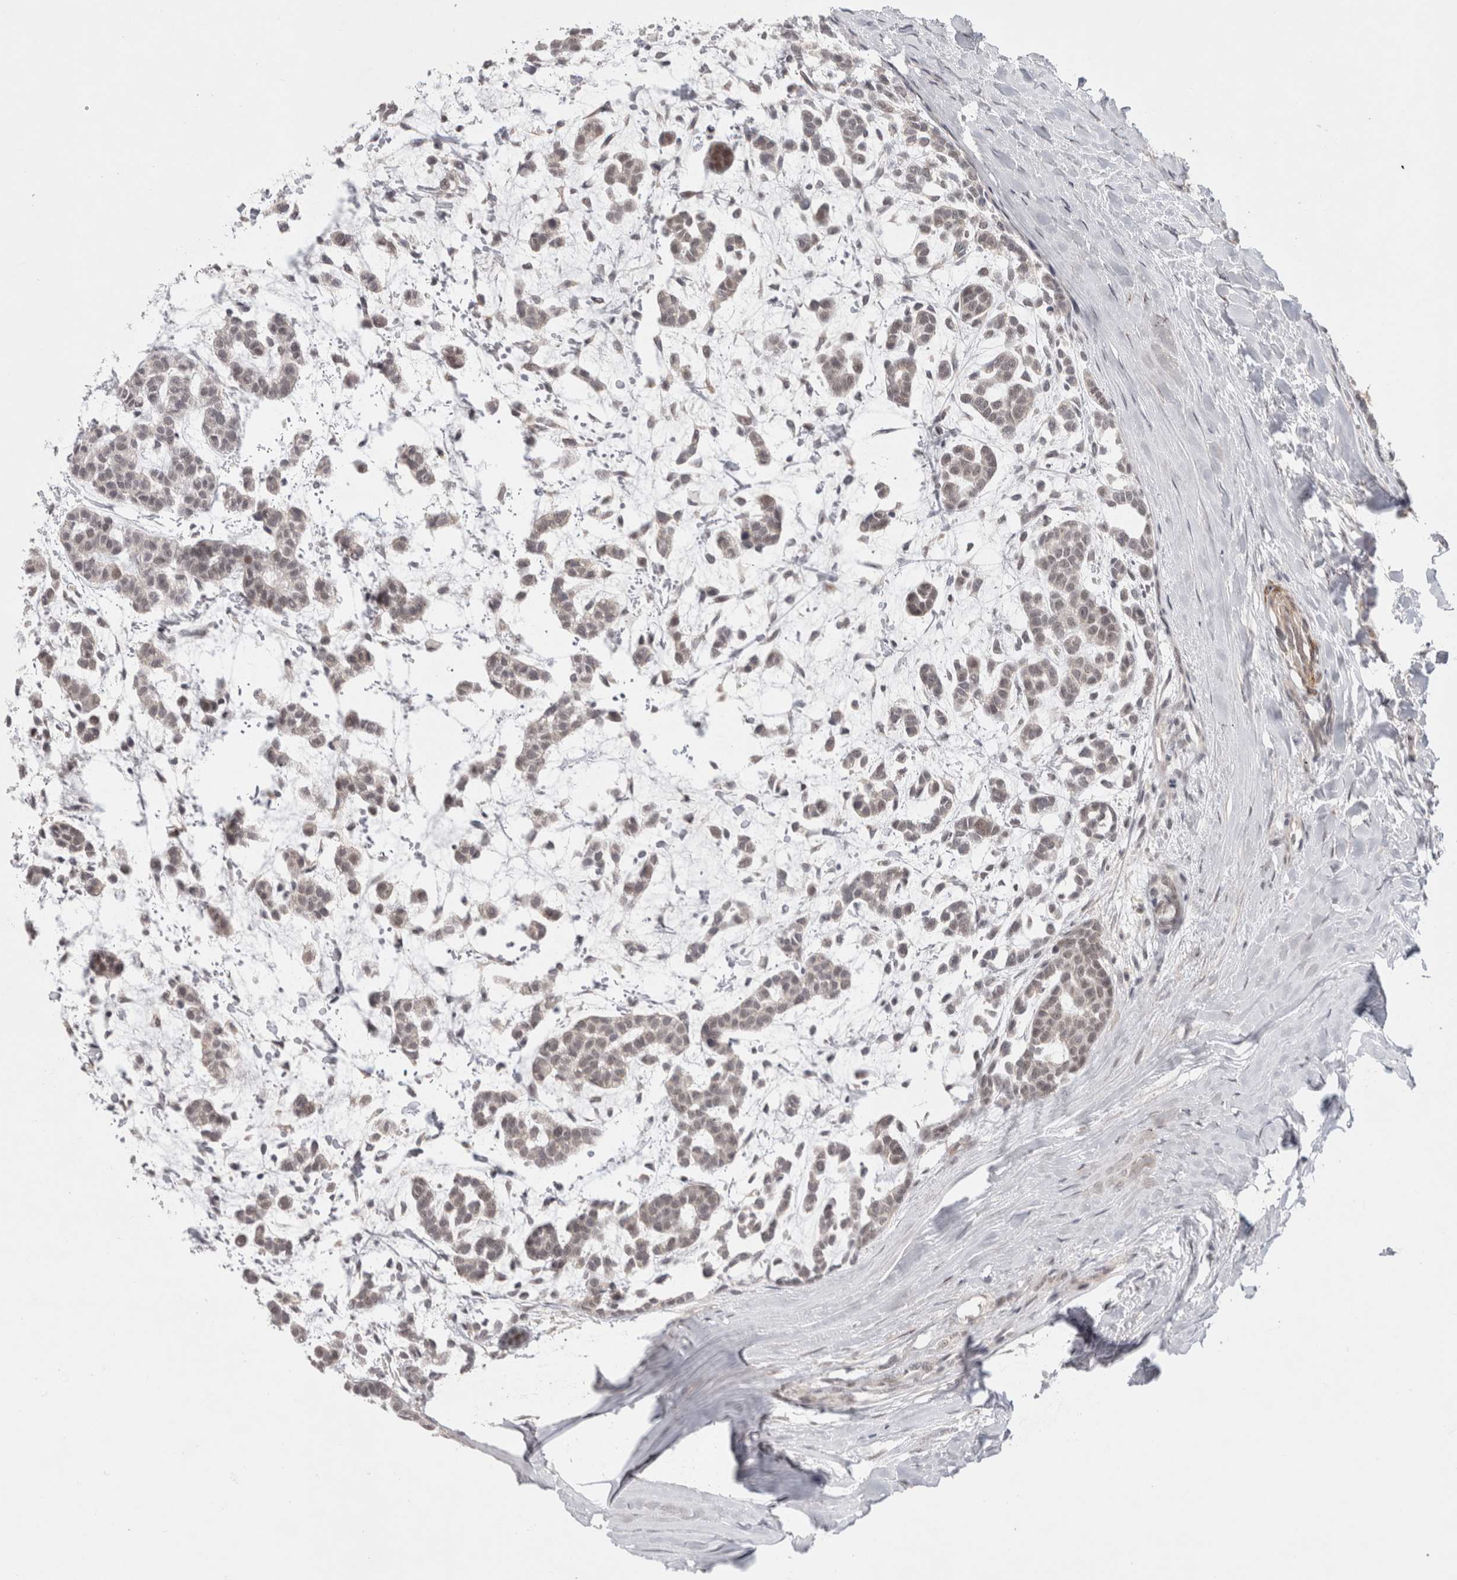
{"staining": {"intensity": "negative", "quantity": "none", "location": "none"}, "tissue": "head and neck cancer", "cell_type": "Tumor cells", "image_type": "cancer", "snomed": [{"axis": "morphology", "description": "Adenocarcinoma, NOS"}, {"axis": "morphology", "description": "Adenoma, NOS"}, {"axis": "topography", "description": "Head-Neck"}], "caption": "IHC of human adenocarcinoma (head and neck) reveals no expression in tumor cells.", "gene": "ZNF318", "patient": {"sex": "female", "age": 55}}